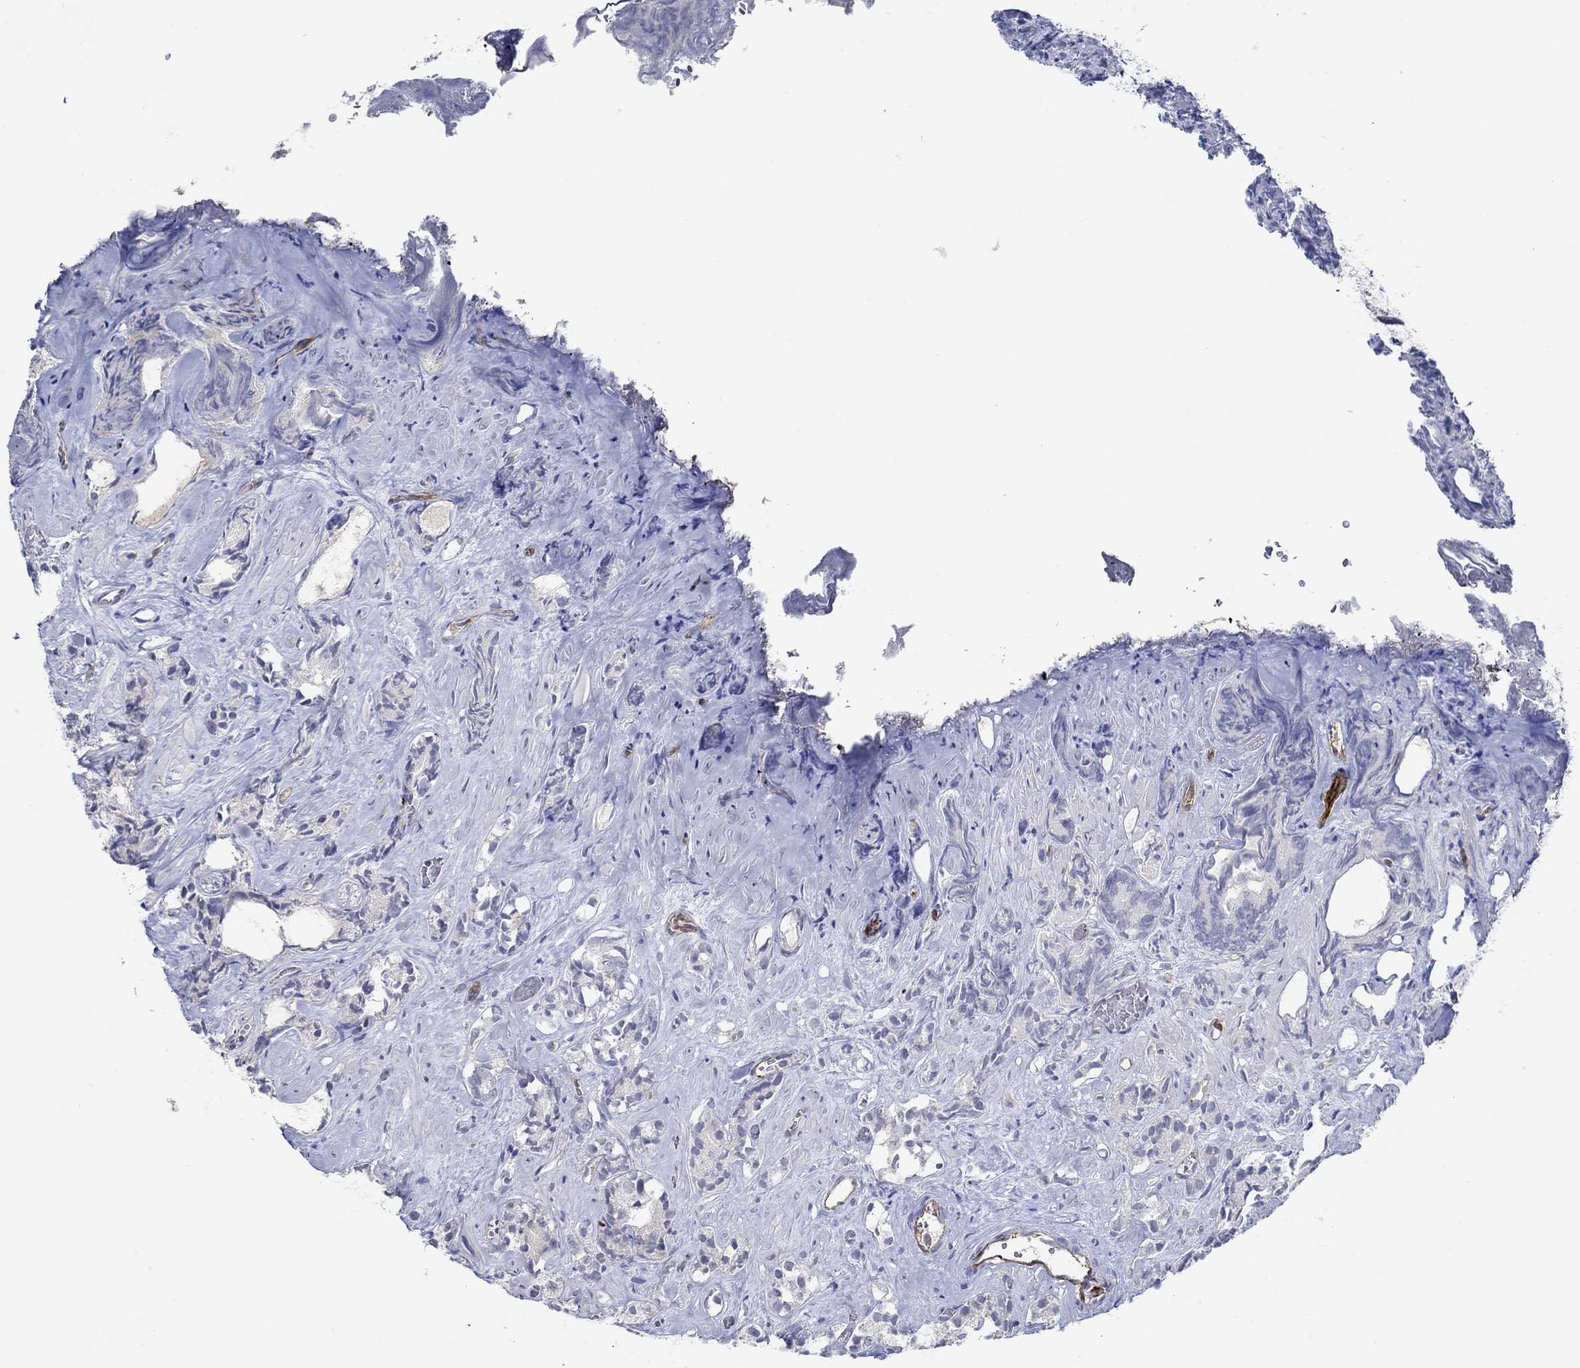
{"staining": {"intensity": "negative", "quantity": "none", "location": "none"}, "tissue": "prostate cancer", "cell_type": "Tumor cells", "image_type": "cancer", "snomed": [{"axis": "morphology", "description": "Adenocarcinoma, High grade"}, {"axis": "topography", "description": "Prostate"}], "caption": "High-grade adenocarcinoma (prostate) was stained to show a protein in brown. There is no significant expression in tumor cells.", "gene": "GJA5", "patient": {"sex": "male", "age": 90}}